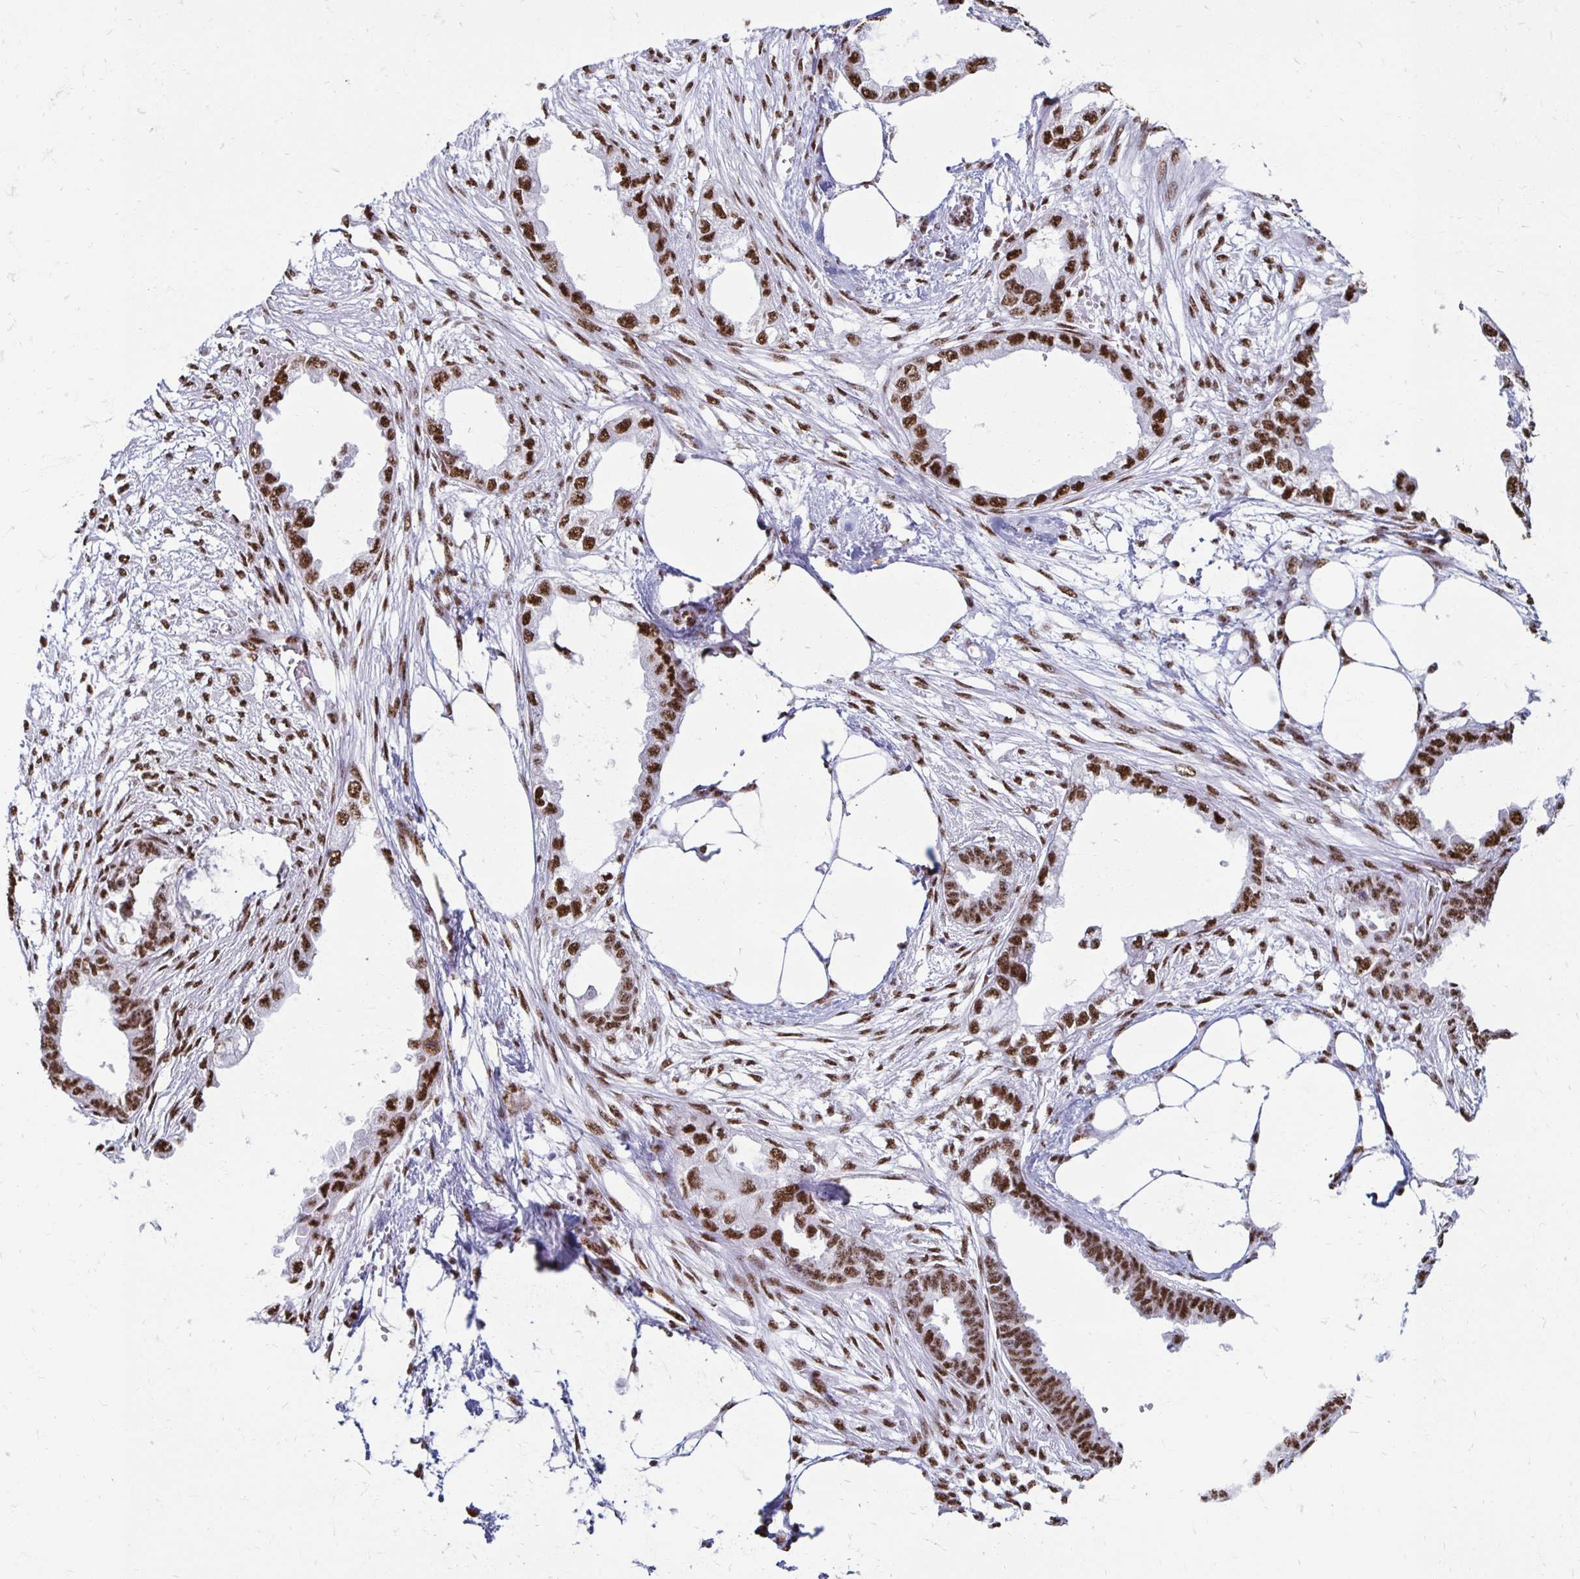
{"staining": {"intensity": "strong", "quantity": ">75%", "location": "nuclear"}, "tissue": "endometrial cancer", "cell_type": "Tumor cells", "image_type": "cancer", "snomed": [{"axis": "morphology", "description": "Adenocarcinoma, NOS"}, {"axis": "morphology", "description": "Adenocarcinoma, metastatic, NOS"}, {"axis": "topography", "description": "Adipose tissue"}, {"axis": "topography", "description": "Endometrium"}], "caption": "Brown immunohistochemical staining in human endometrial adenocarcinoma displays strong nuclear staining in about >75% of tumor cells. The staining is performed using DAB (3,3'-diaminobenzidine) brown chromogen to label protein expression. The nuclei are counter-stained blue using hematoxylin.", "gene": "NONO", "patient": {"sex": "female", "age": 67}}